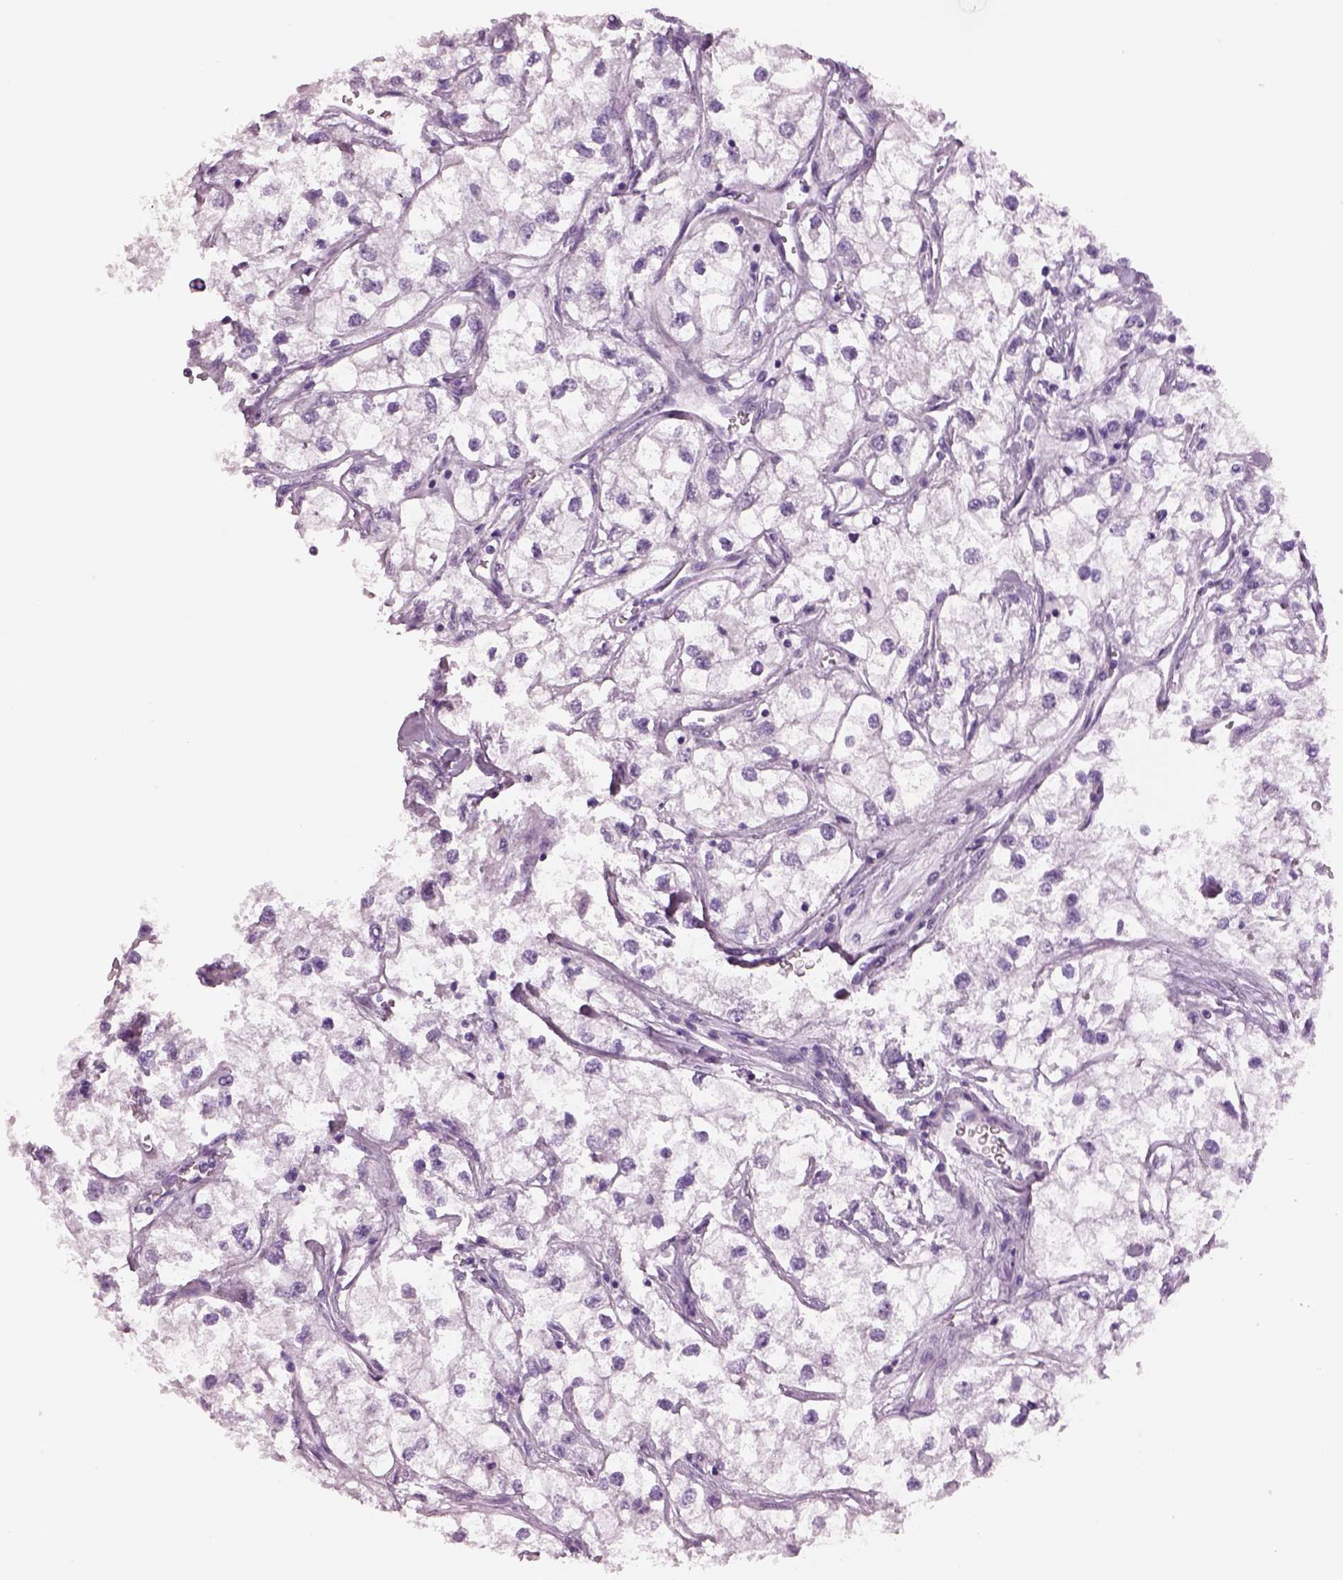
{"staining": {"intensity": "negative", "quantity": "none", "location": "none"}, "tissue": "renal cancer", "cell_type": "Tumor cells", "image_type": "cancer", "snomed": [{"axis": "morphology", "description": "Adenocarcinoma, NOS"}, {"axis": "topography", "description": "Kidney"}], "caption": "This micrograph is of renal cancer stained with immunohistochemistry (IHC) to label a protein in brown with the nuclei are counter-stained blue. There is no staining in tumor cells.", "gene": "ACOD1", "patient": {"sex": "male", "age": 59}}